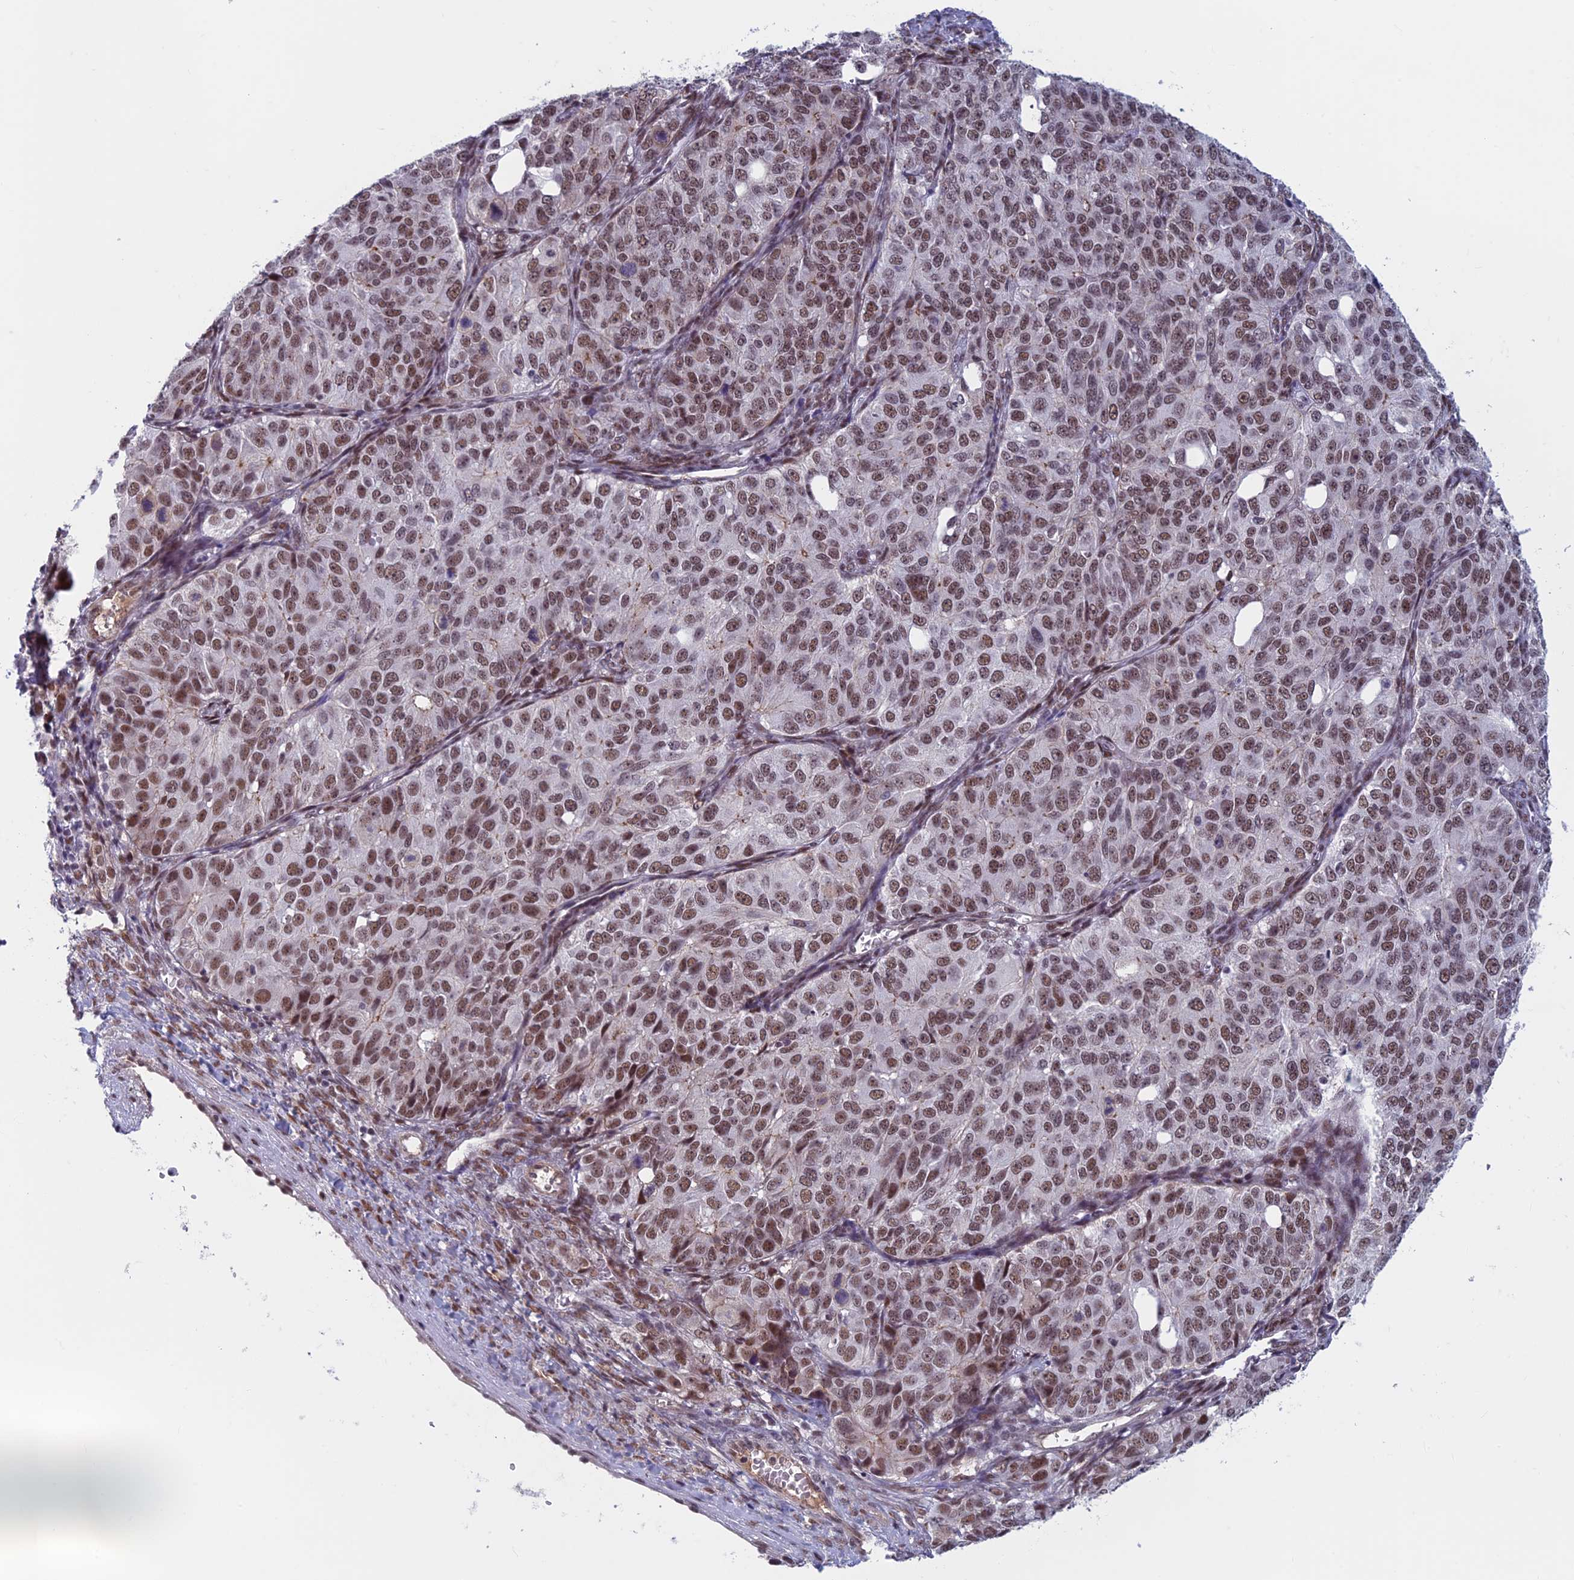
{"staining": {"intensity": "moderate", "quantity": ">75%", "location": "nuclear"}, "tissue": "ovarian cancer", "cell_type": "Tumor cells", "image_type": "cancer", "snomed": [{"axis": "morphology", "description": "Carcinoma, endometroid"}, {"axis": "topography", "description": "Ovary"}], "caption": "Immunohistochemistry micrograph of human endometroid carcinoma (ovarian) stained for a protein (brown), which shows medium levels of moderate nuclear staining in about >75% of tumor cells.", "gene": "ASH2L", "patient": {"sex": "female", "age": 51}}